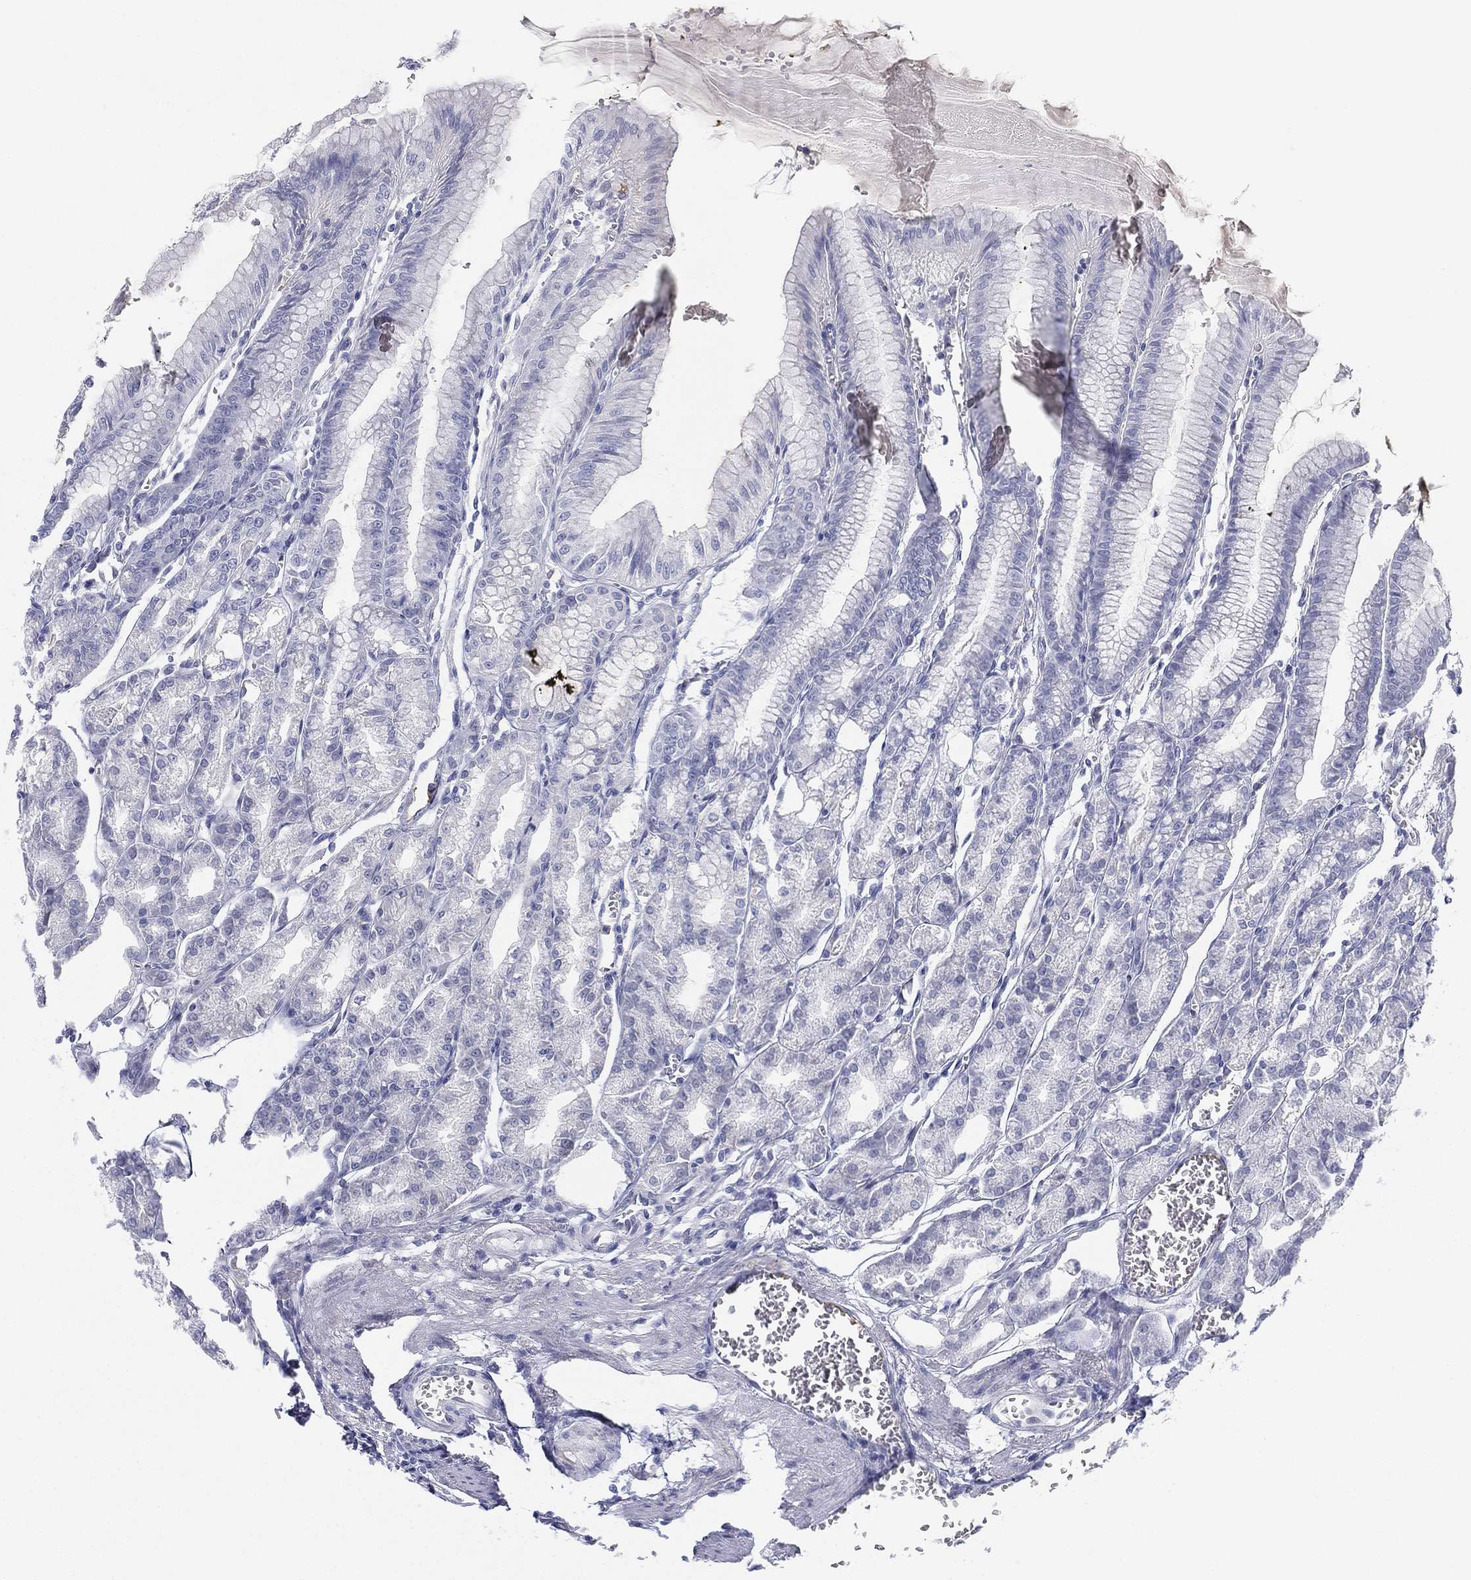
{"staining": {"intensity": "negative", "quantity": "none", "location": "none"}, "tissue": "stomach", "cell_type": "Glandular cells", "image_type": "normal", "snomed": [{"axis": "morphology", "description": "Normal tissue, NOS"}, {"axis": "topography", "description": "Stomach, lower"}], "caption": "Human stomach stained for a protein using immunohistochemistry (IHC) shows no staining in glandular cells.", "gene": "MLF1", "patient": {"sex": "male", "age": 71}}